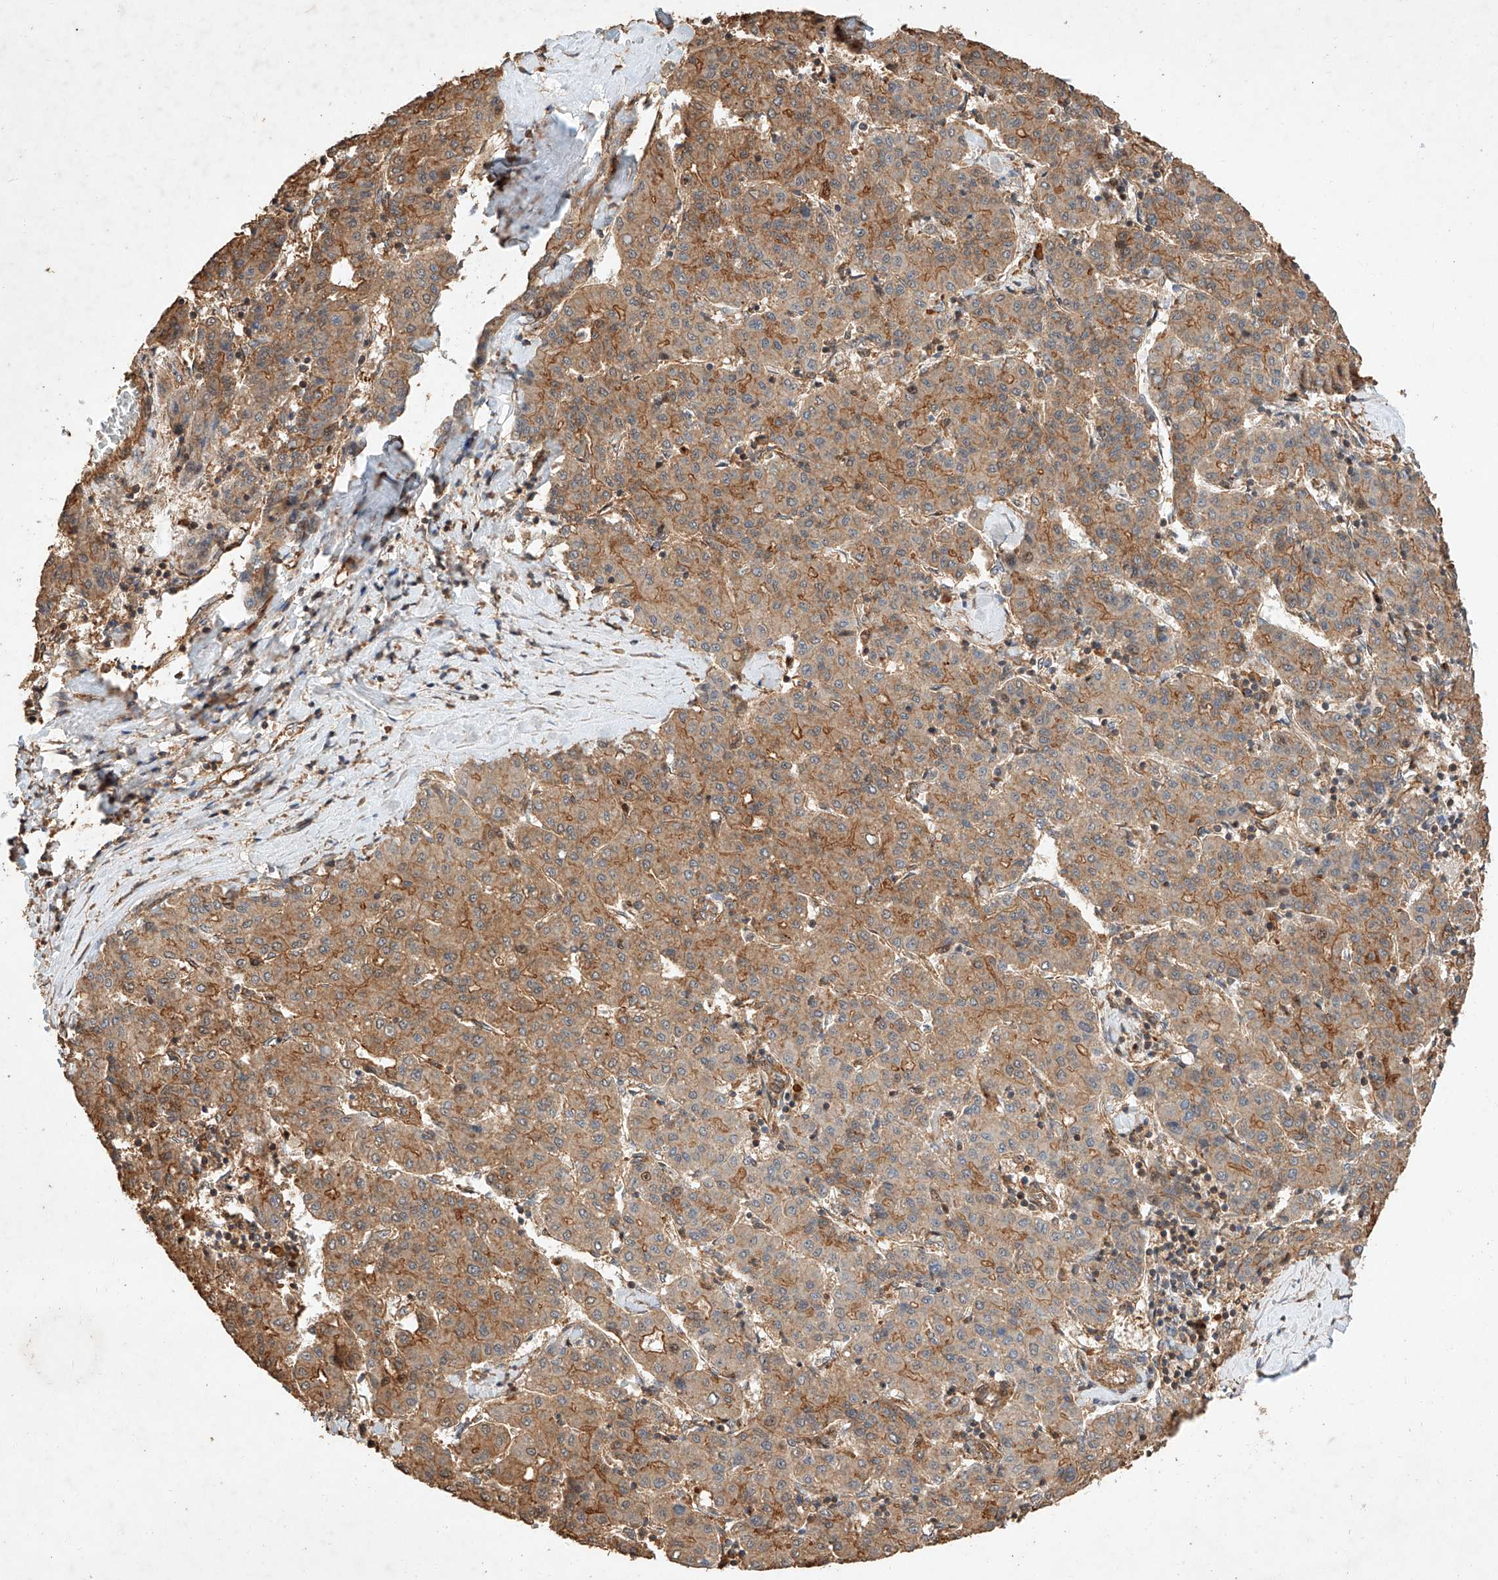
{"staining": {"intensity": "moderate", "quantity": ">75%", "location": "cytoplasmic/membranous"}, "tissue": "liver cancer", "cell_type": "Tumor cells", "image_type": "cancer", "snomed": [{"axis": "morphology", "description": "Carcinoma, Hepatocellular, NOS"}, {"axis": "topography", "description": "Liver"}], "caption": "Liver cancer (hepatocellular carcinoma) tissue displays moderate cytoplasmic/membranous staining in about >75% of tumor cells, visualized by immunohistochemistry.", "gene": "GHDC", "patient": {"sex": "male", "age": 65}}